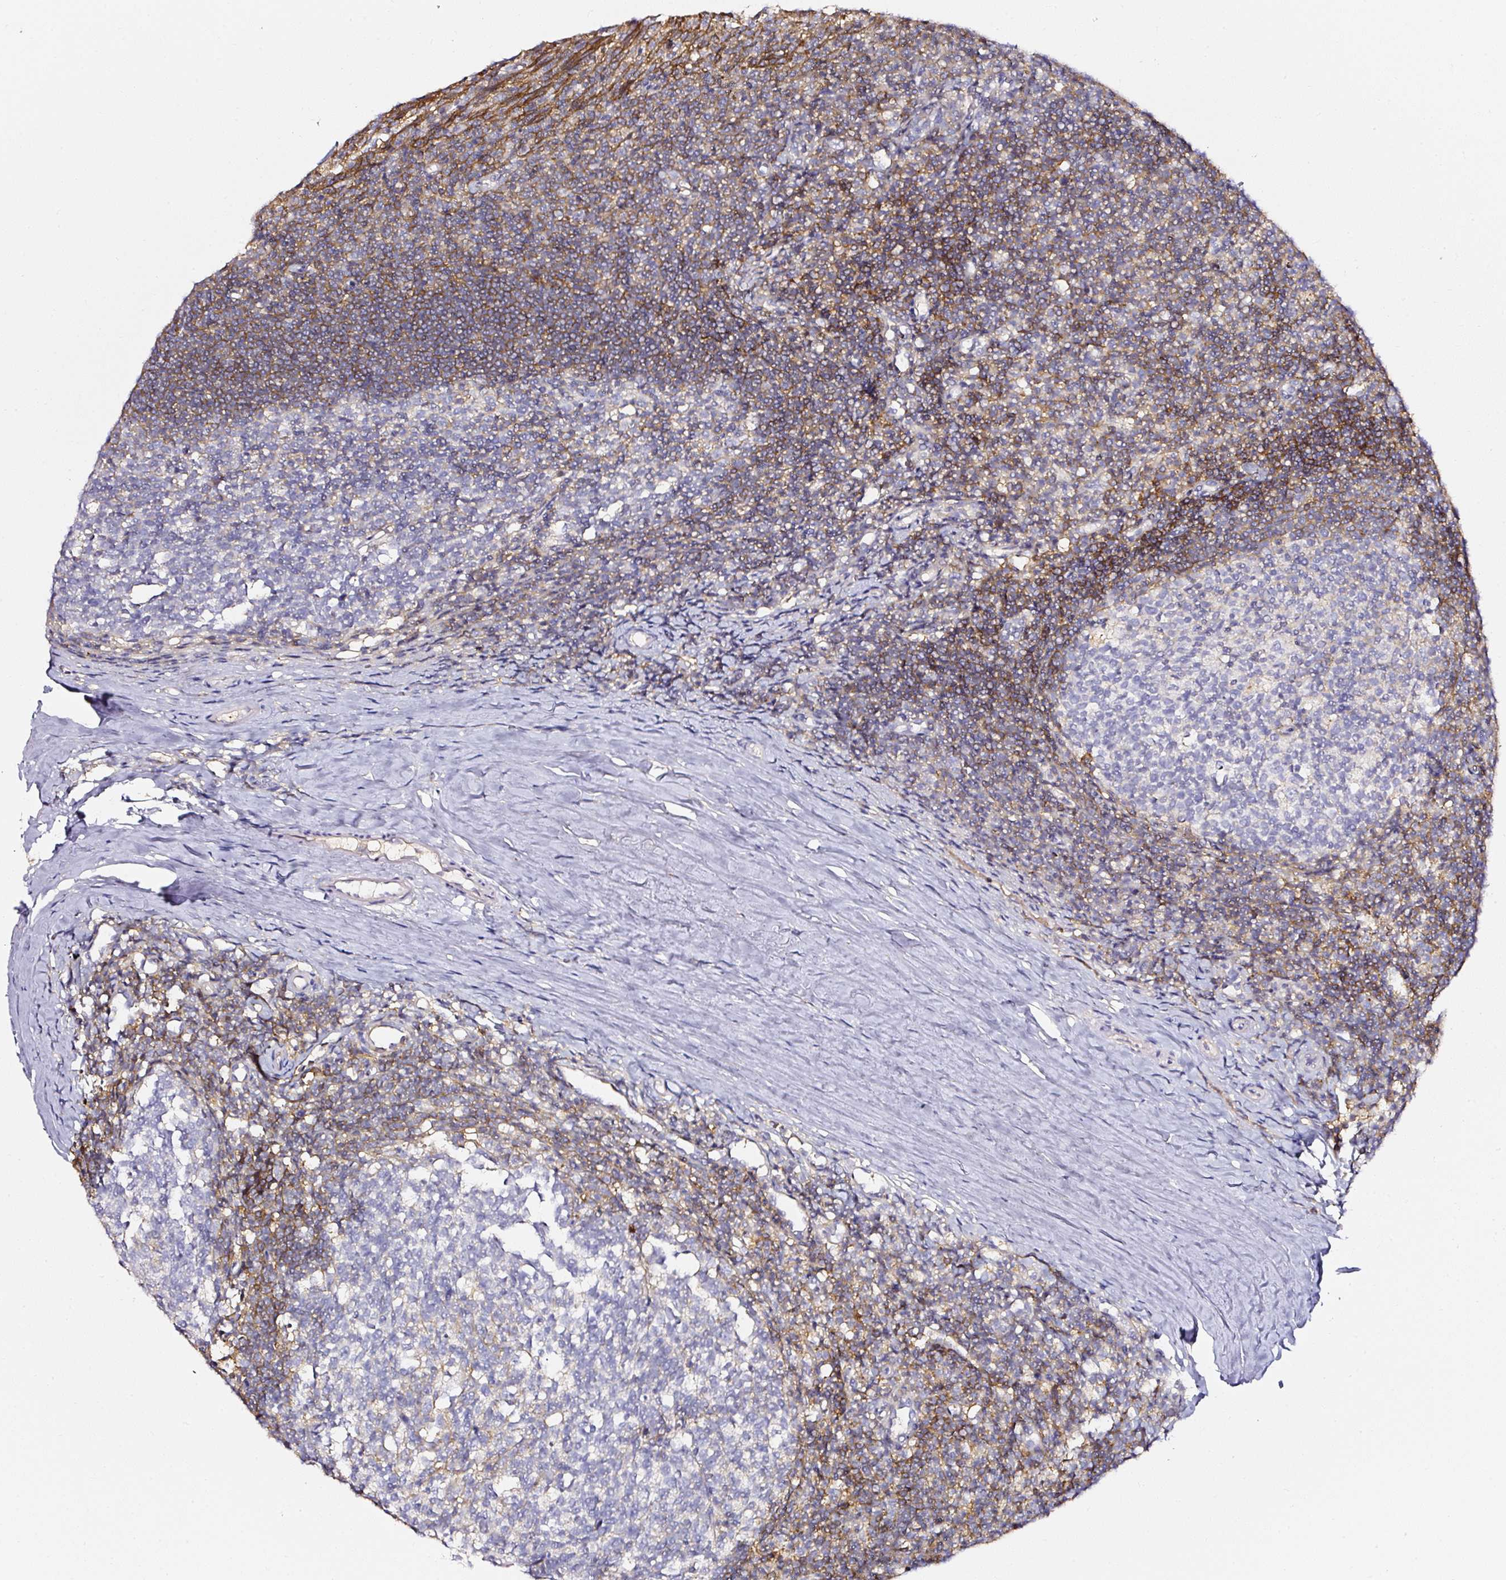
{"staining": {"intensity": "negative", "quantity": "none", "location": "none"}, "tissue": "tonsil", "cell_type": "Germinal center cells", "image_type": "normal", "snomed": [{"axis": "morphology", "description": "Normal tissue, NOS"}, {"axis": "topography", "description": "Tonsil"}], "caption": "Tonsil stained for a protein using immunohistochemistry displays no positivity germinal center cells.", "gene": "CD47", "patient": {"sex": "female", "age": 10}}